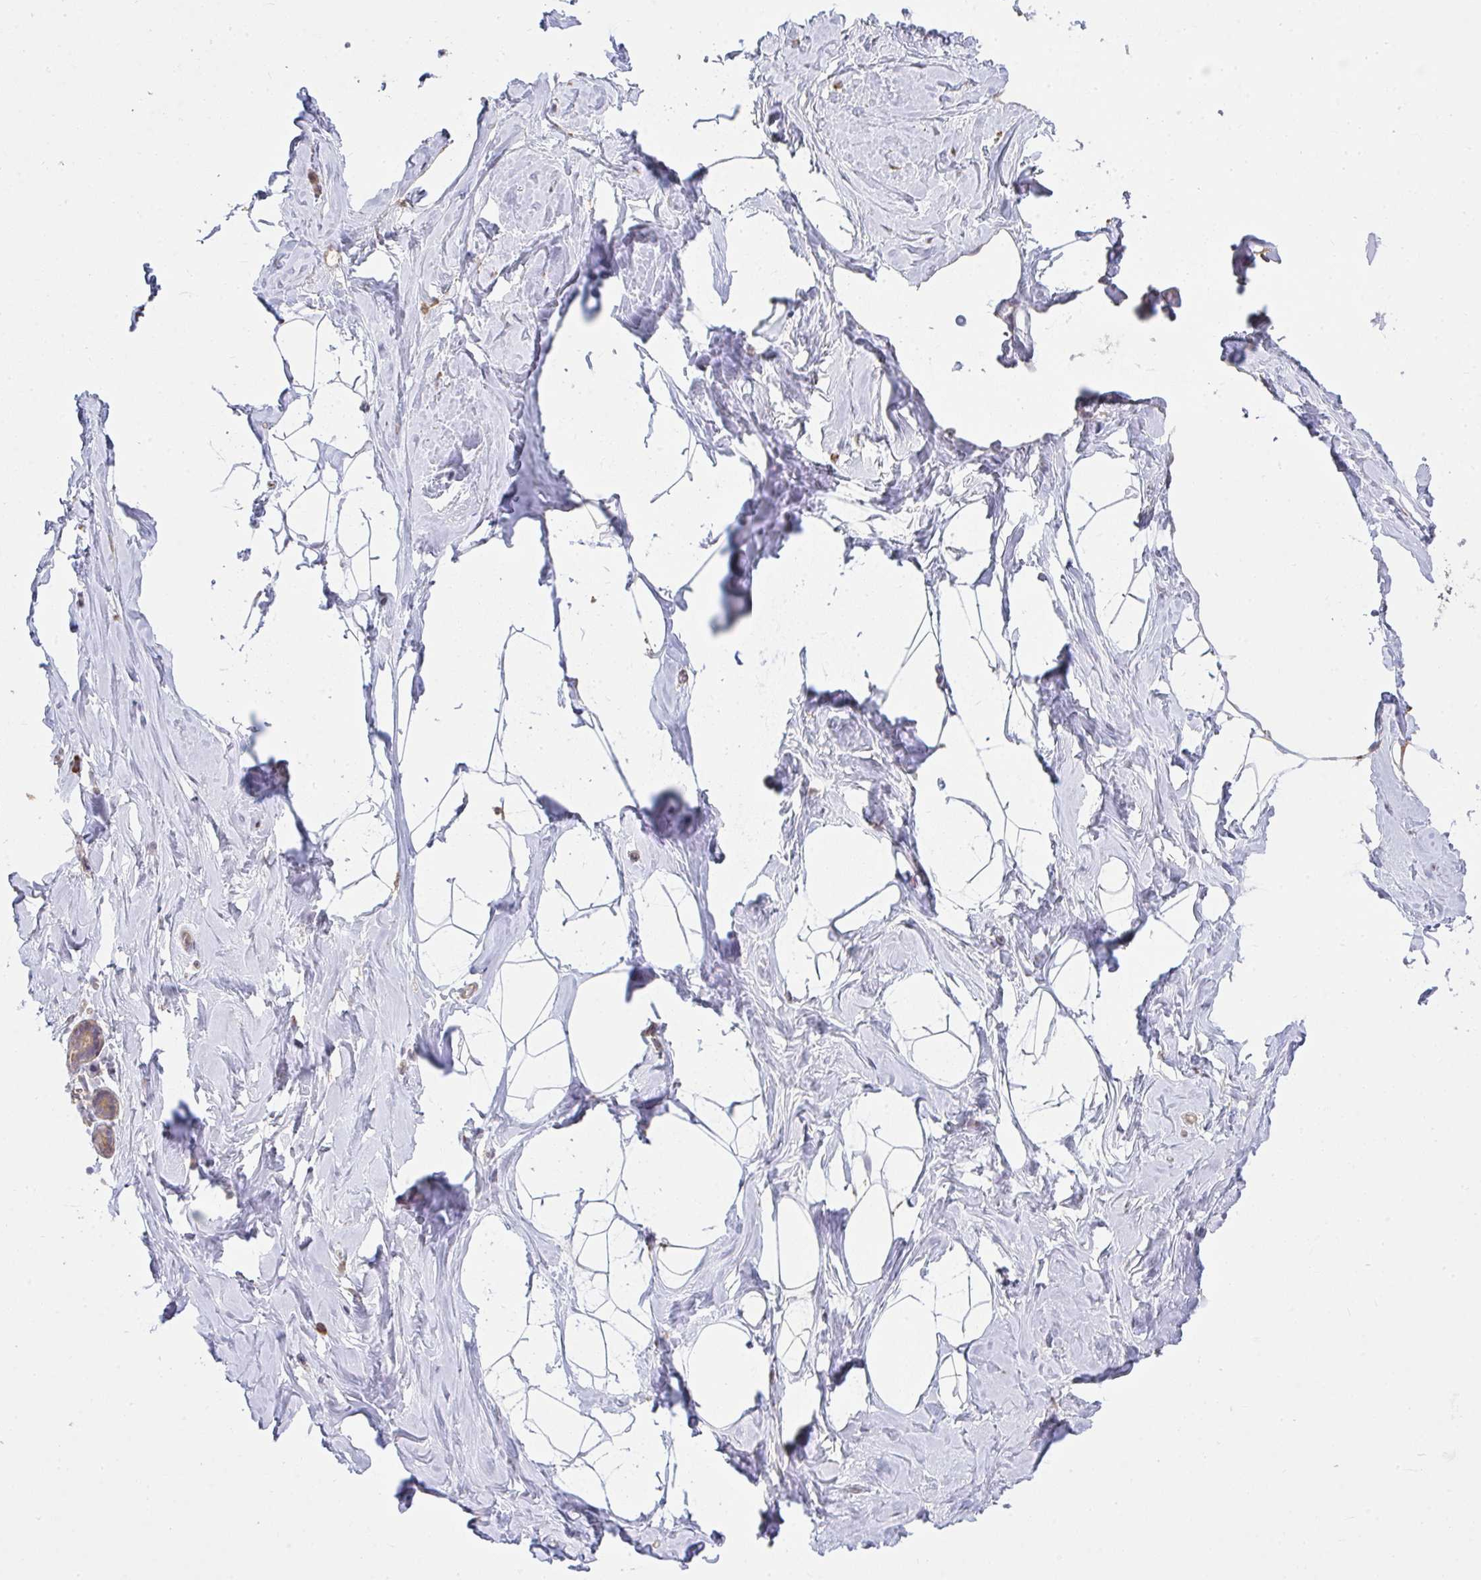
{"staining": {"intensity": "negative", "quantity": "none", "location": "none"}, "tissue": "breast", "cell_type": "Adipocytes", "image_type": "normal", "snomed": [{"axis": "morphology", "description": "Normal tissue, NOS"}, {"axis": "topography", "description": "Breast"}], "caption": "Immunohistochemistry (IHC) of benign human breast shows no positivity in adipocytes.", "gene": "BRINP3", "patient": {"sex": "female", "age": 32}}